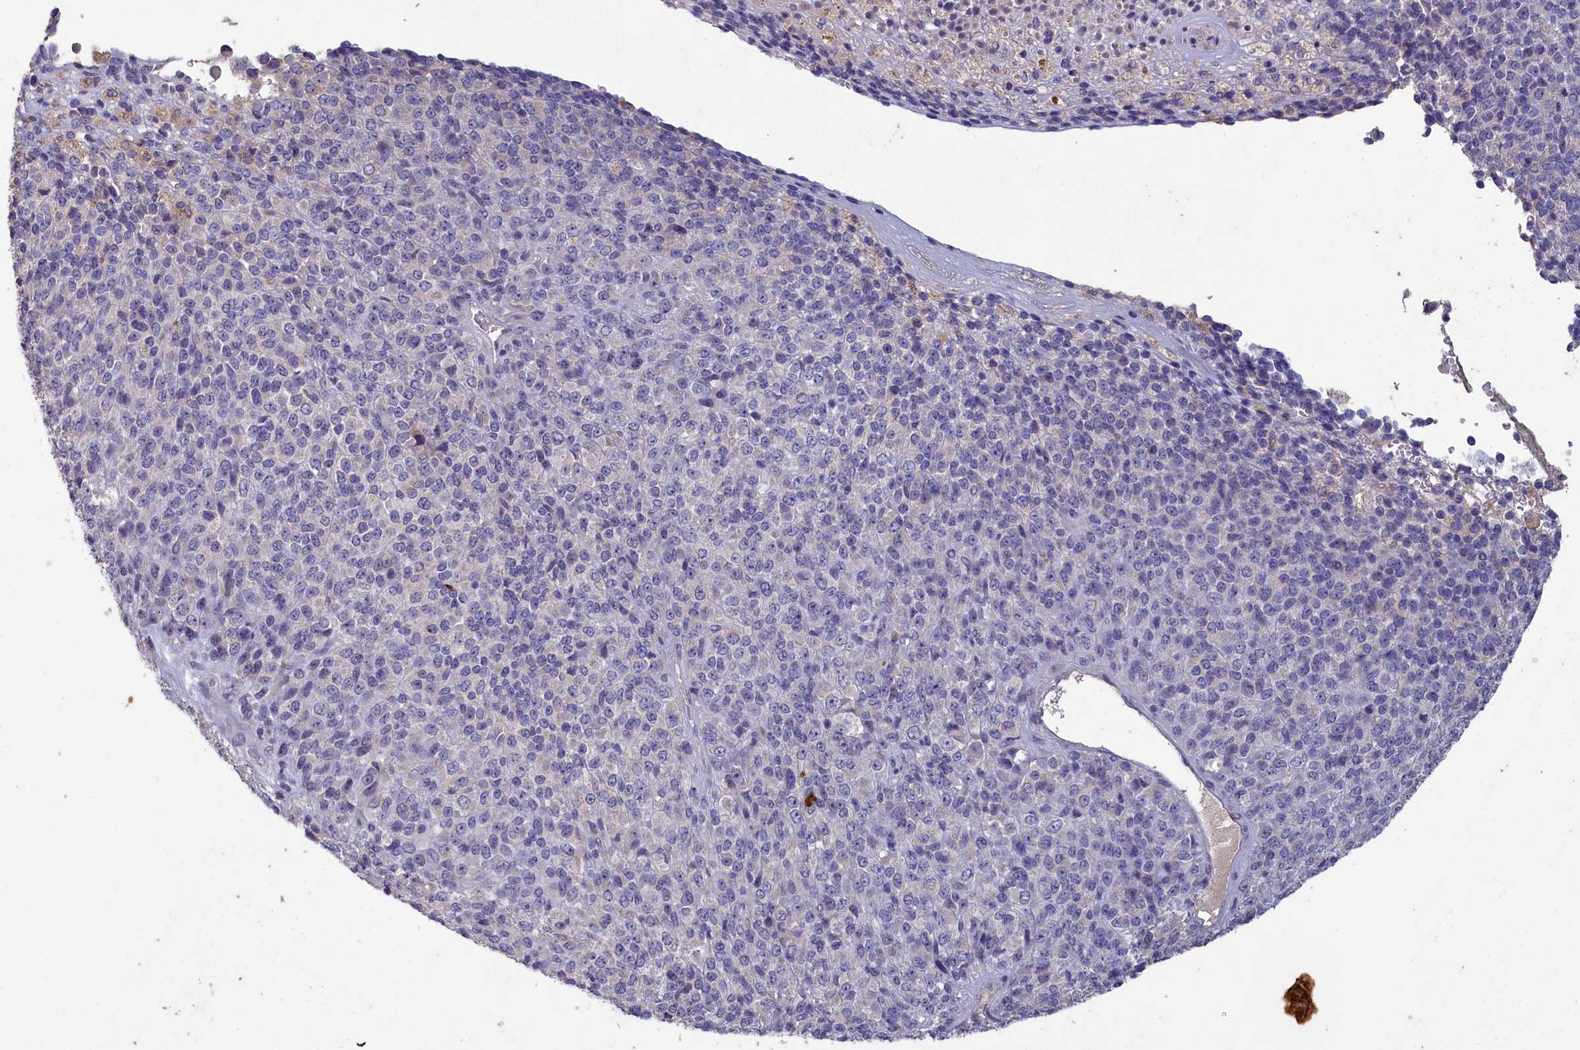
{"staining": {"intensity": "negative", "quantity": "none", "location": "none"}, "tissue": "melanoma", "cell_type": "Tumor cells", "image_type": "cancer", "snomed": [{"axis": "morphology", "description": "Malignant melanoma, Metastatic site"}, {"axis": "topography", "description": "Brain"}], "caption": "A high-resolution photomicrograph shows IHC staining of melanoma, which displays no significant expression in tumor cells.", "gene": "ATF7IP2", "patient": {"sex": "female", "age": 56}}